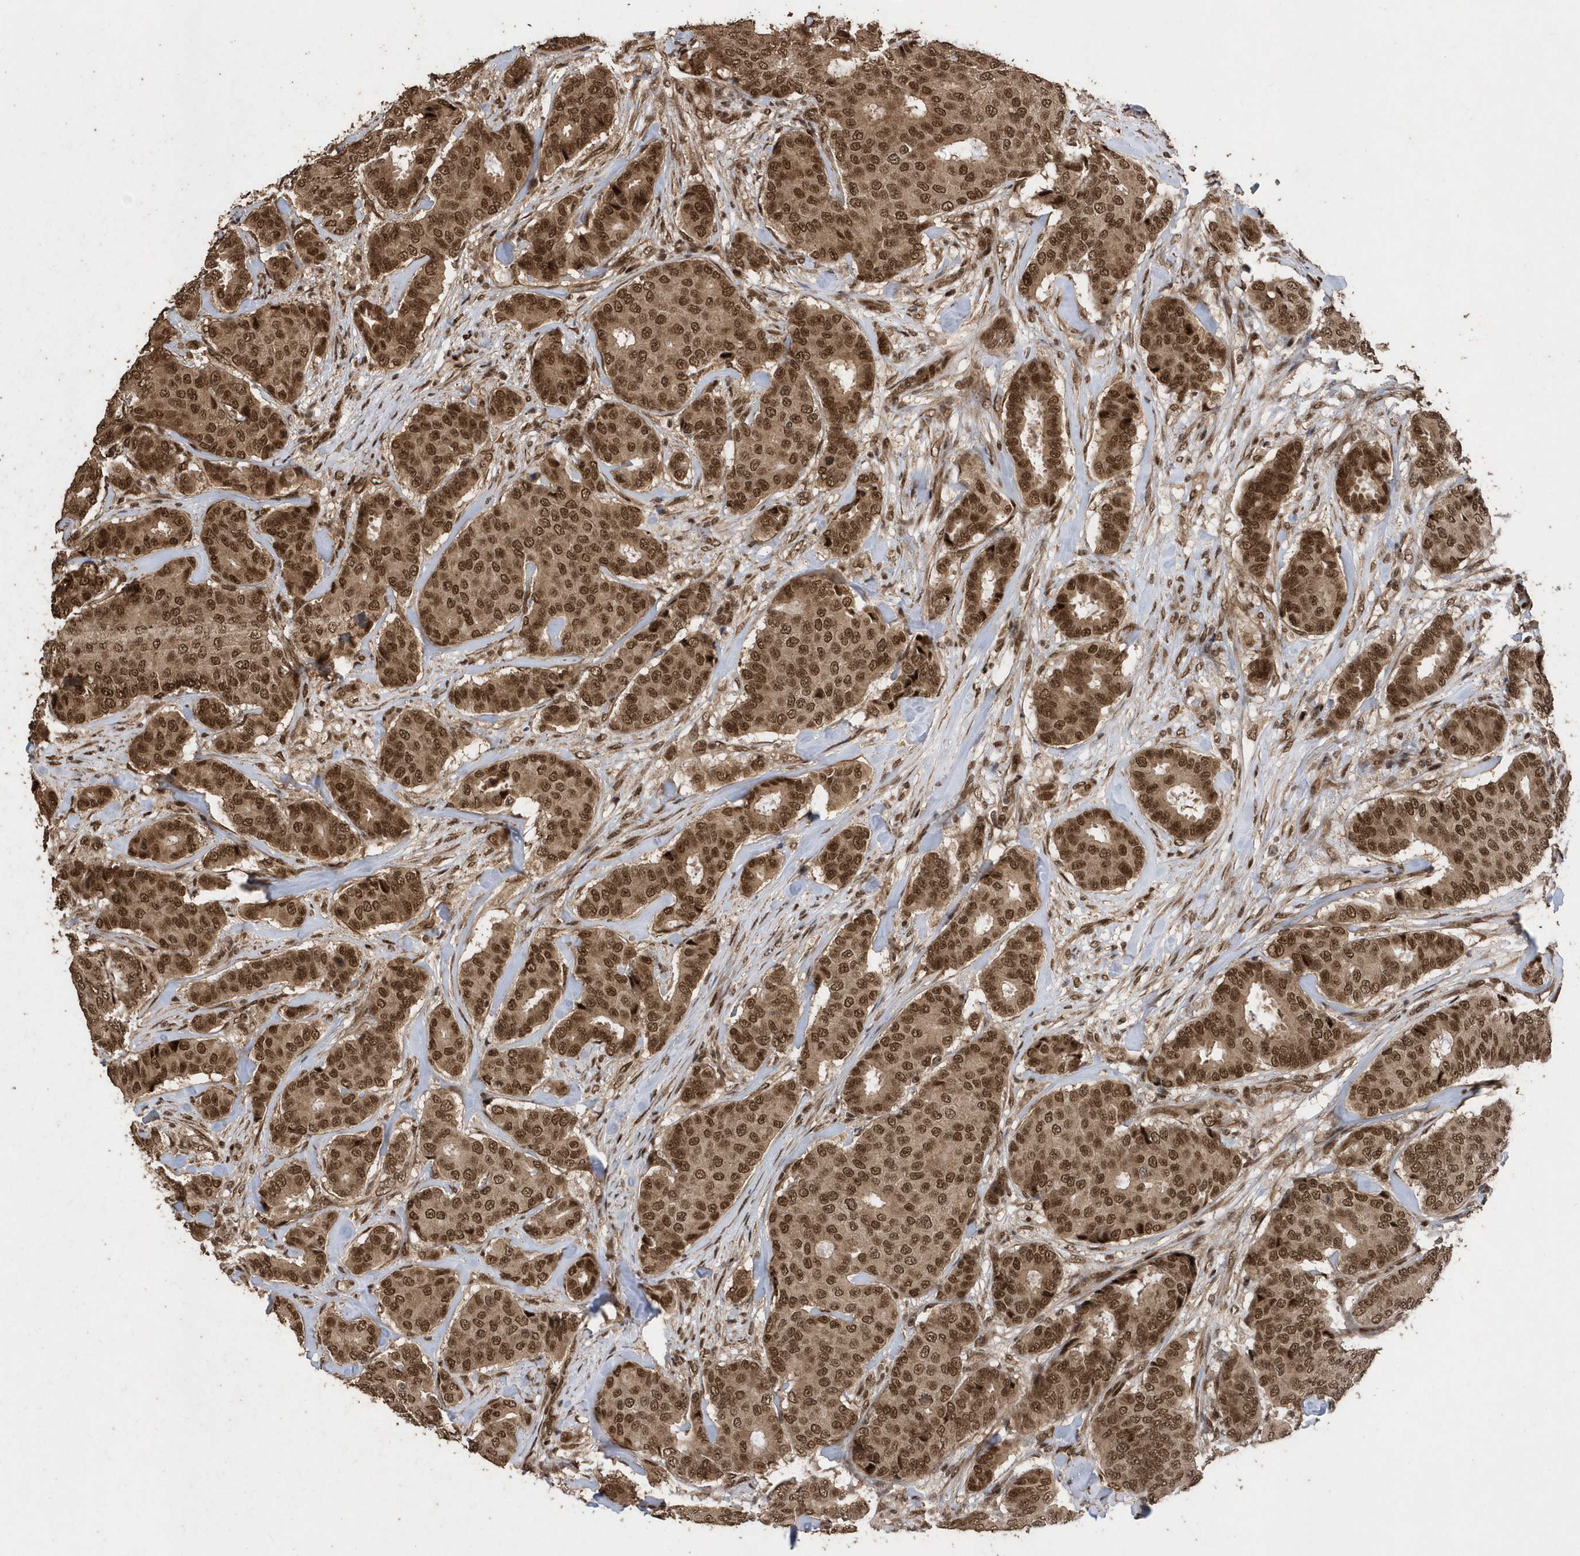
{"staining": {"intensity": "moderate", "quantity": ">75%", "location": "nuclear"}, "tissue": "breast cancer", "cell_type": "Tumor cells", "image_type": "cancer", "snomed": [{"axis": "morphology", "description": "Duct carcinoma"}, {"axis": "topography", "description": "Breast"}], "caption": "A histopathology image of breast intraductal carcinoma stained for a protein displays moderate nuclear brown staining in tumor cells. The staining was performed using DAB, with brown indicating positive protein expression. Nuclei are stained blue with hematoxylin.", "gene": "INTS12", "patient": {"sex": "female", "age": 75}}